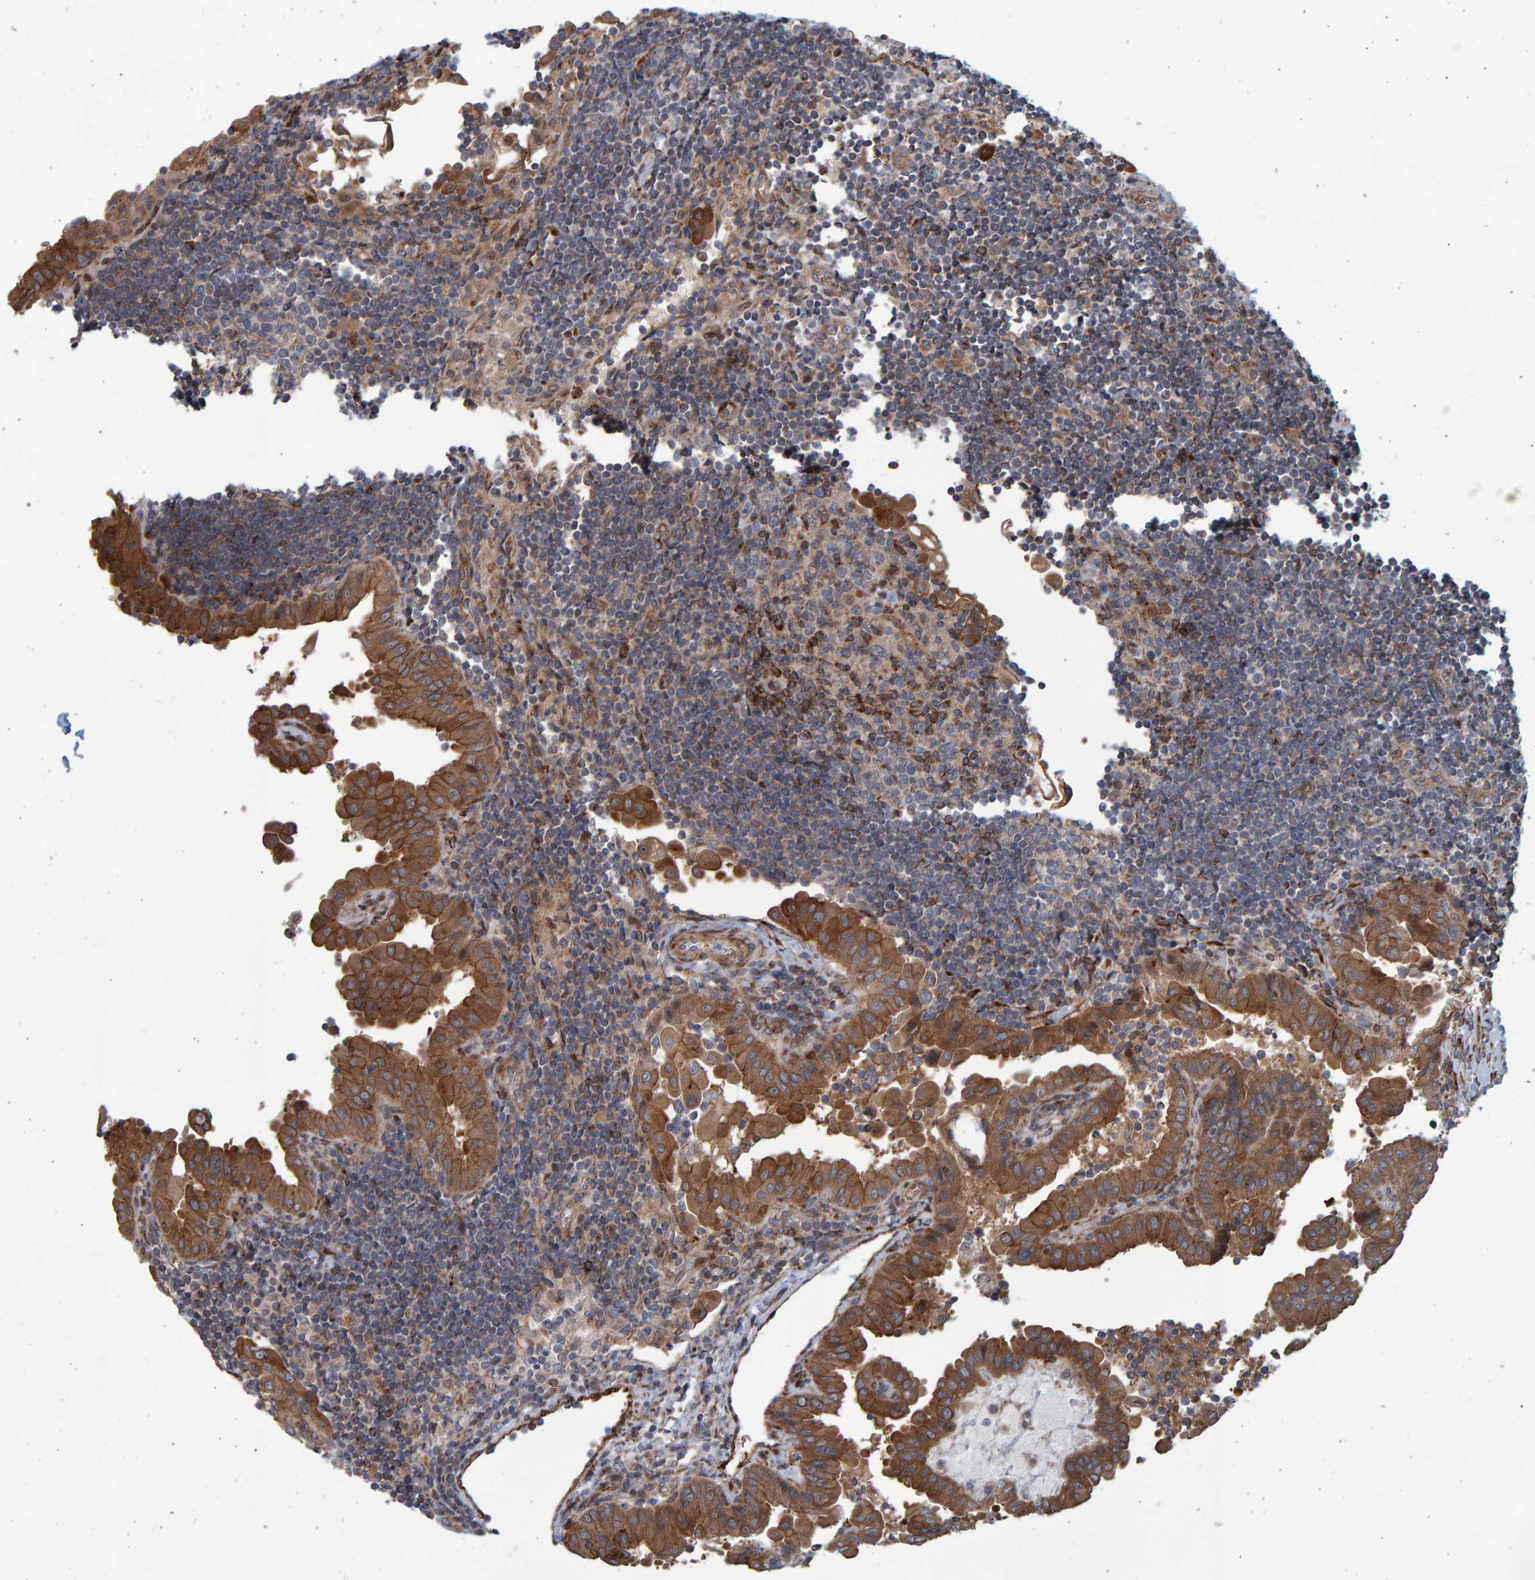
{"staining": {"intensity": "strong", "quantity": ">75%", "location": "cytoplasmic/membranous"}, "tissue": "thyroid cancer", "cell_type": "Tumor cells", "image_type": "cancer", "snomed": [{"axis": "morphology", "description": "Papillary adenocarcinoma, NOS"}, {"axis": "topography", "description": "Thyroid gland"}], "caption": "High-power microscopy captured an immunohistochemistry (IHC) histopathology image of thyroid cancer (papillary adenocarcinoma), revealing strong cytoplasmic/membranous positivity in approximately >75% of tumor cells.", "gene": "LRBA", "patient": {"sex": "male", "age": 33}}